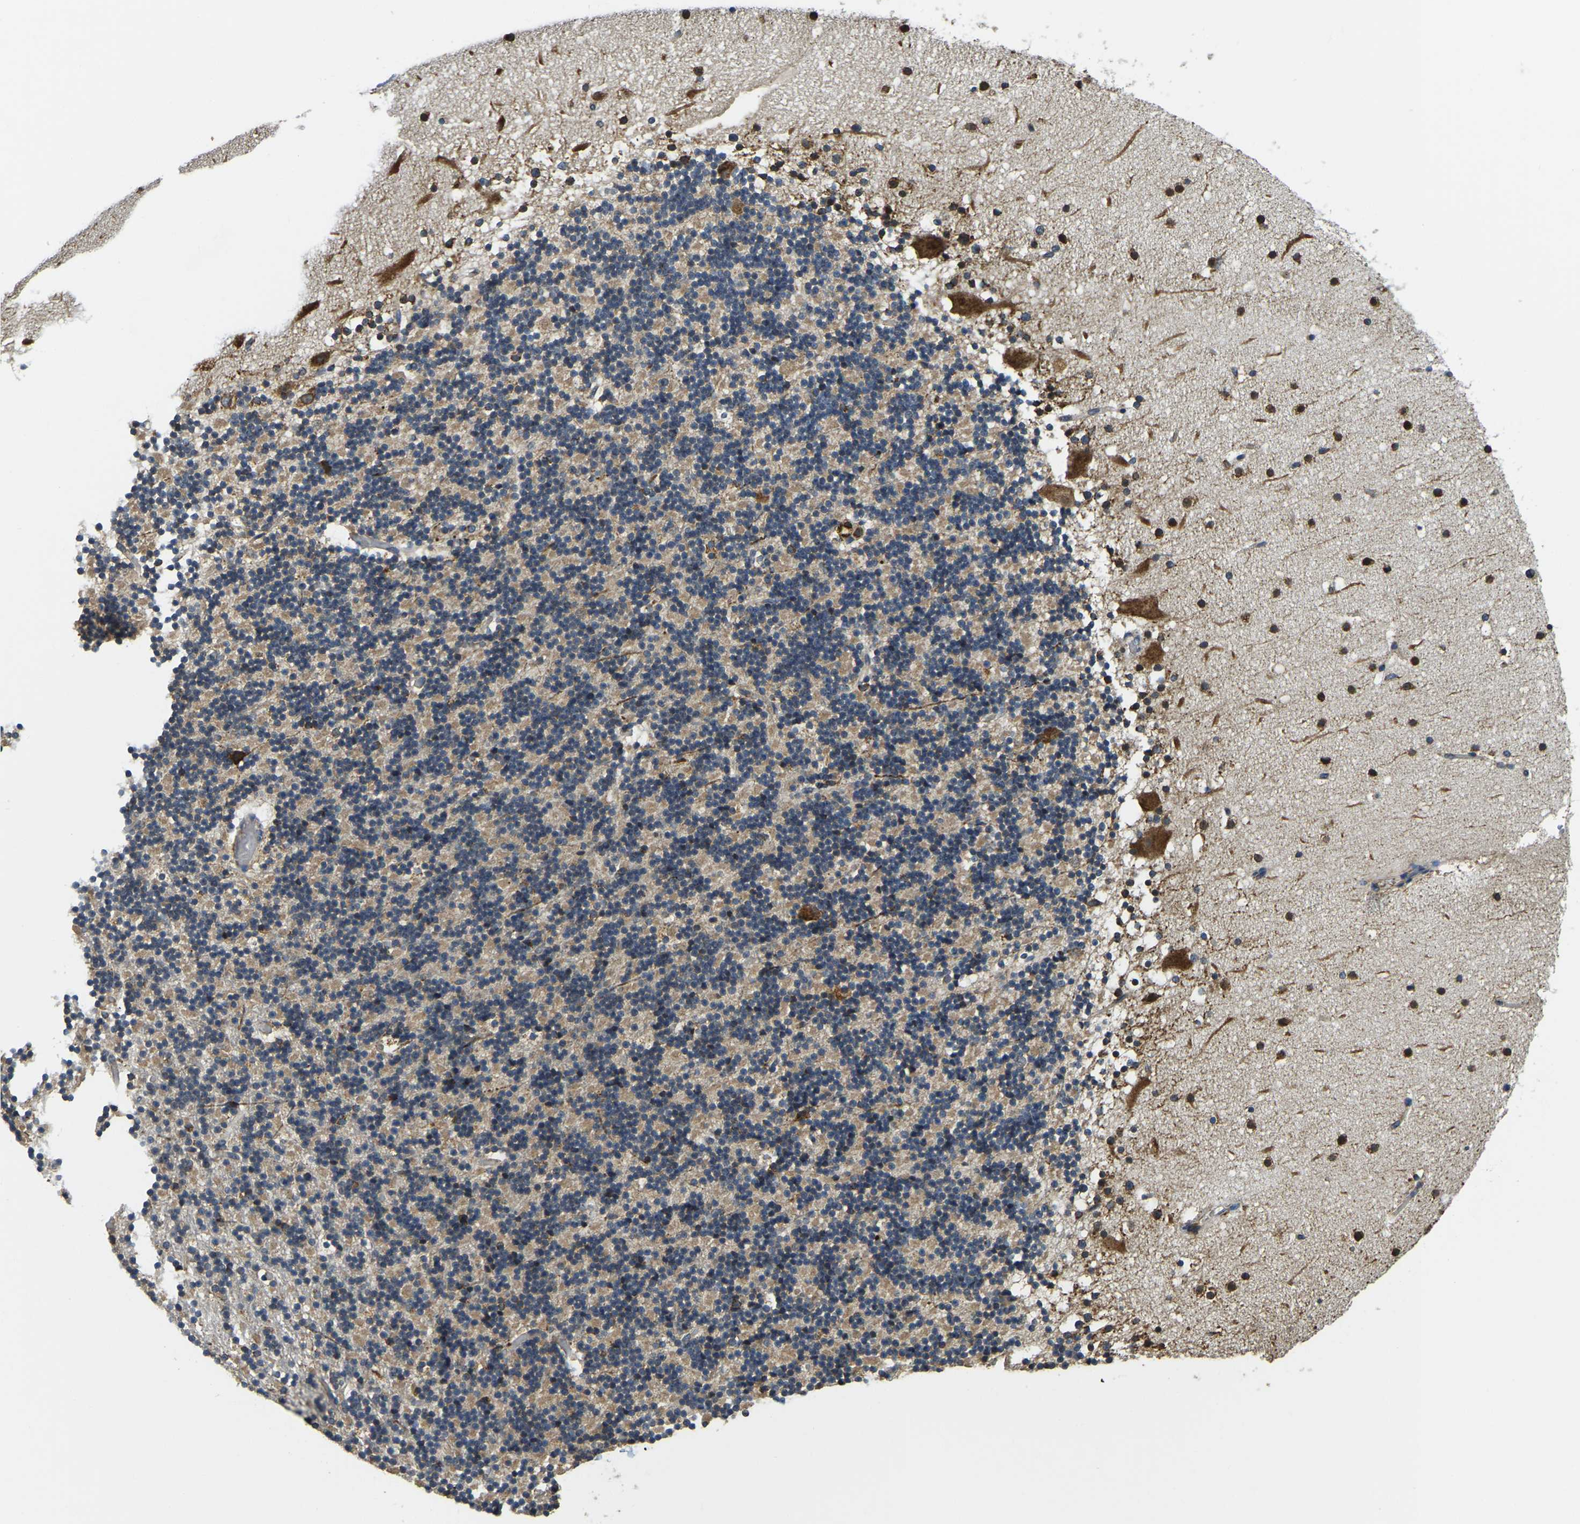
{"staining": {"intensity": "weak", "quantity": "25%-75%", "location": "cytoplasmic/membranous"}, "tissue": "cerebellum", "cell_type": "Cells in granular layer", "image_type": "normal", "snomed": [{"axis": "morphology", "description": "Normal tissue, NOS"}, {"axis": "topography", "description": "Cerebellum"}], "caption": "This histopathology image demonstrates normal cerebellum stained with immunohistochemistry (IHC) to label a protein in brown. The cytoplasmic/membranous of cells in granular layer show weak positivity for the protein. Nuclei are counter-stained blue.", "gene": "RNF115", "patient": {"sex": "male", "age": 57}}